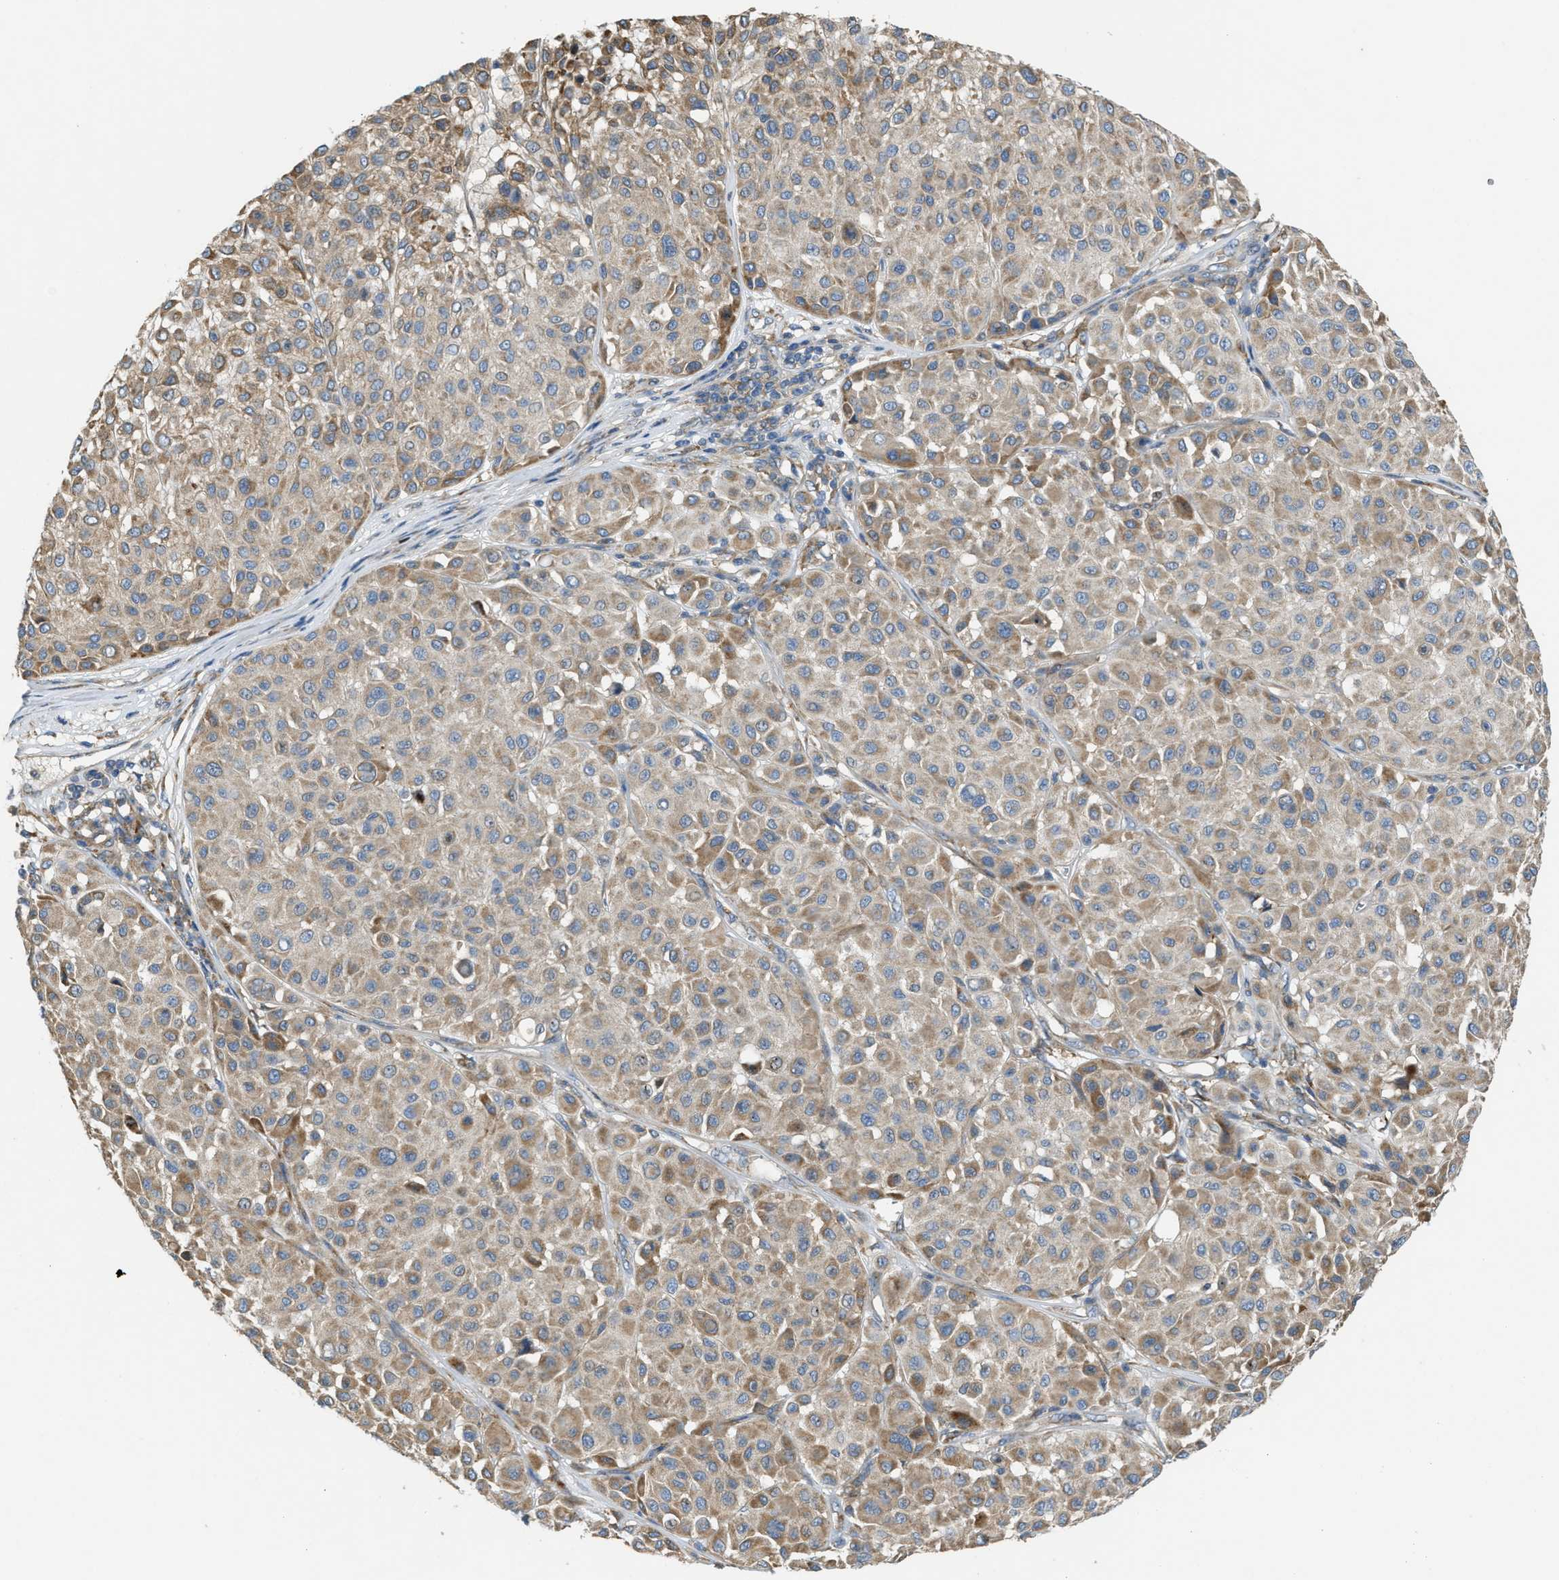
{"staining": {"intensity": "moderate", "quantity": ">75%", "location": "cytoplasmic/membranous"}, "tissue": "melanoma", "cell_type": "Tumor cells", "image_type": "cancer", "snomed": [{"axis": "morphology", "description": "Malignant melanoma, Metastatic site"}, {"axis": "topography", "description": "Soft tissue"}], "caption": "Melanoma was stained to show a protein in brown. There is medium levels of moderate cytoplasmic/membranous staining in about >75% of tumor cells.", "gene": "TMEM68", "patient": {"sex": "male", "age": 41}}